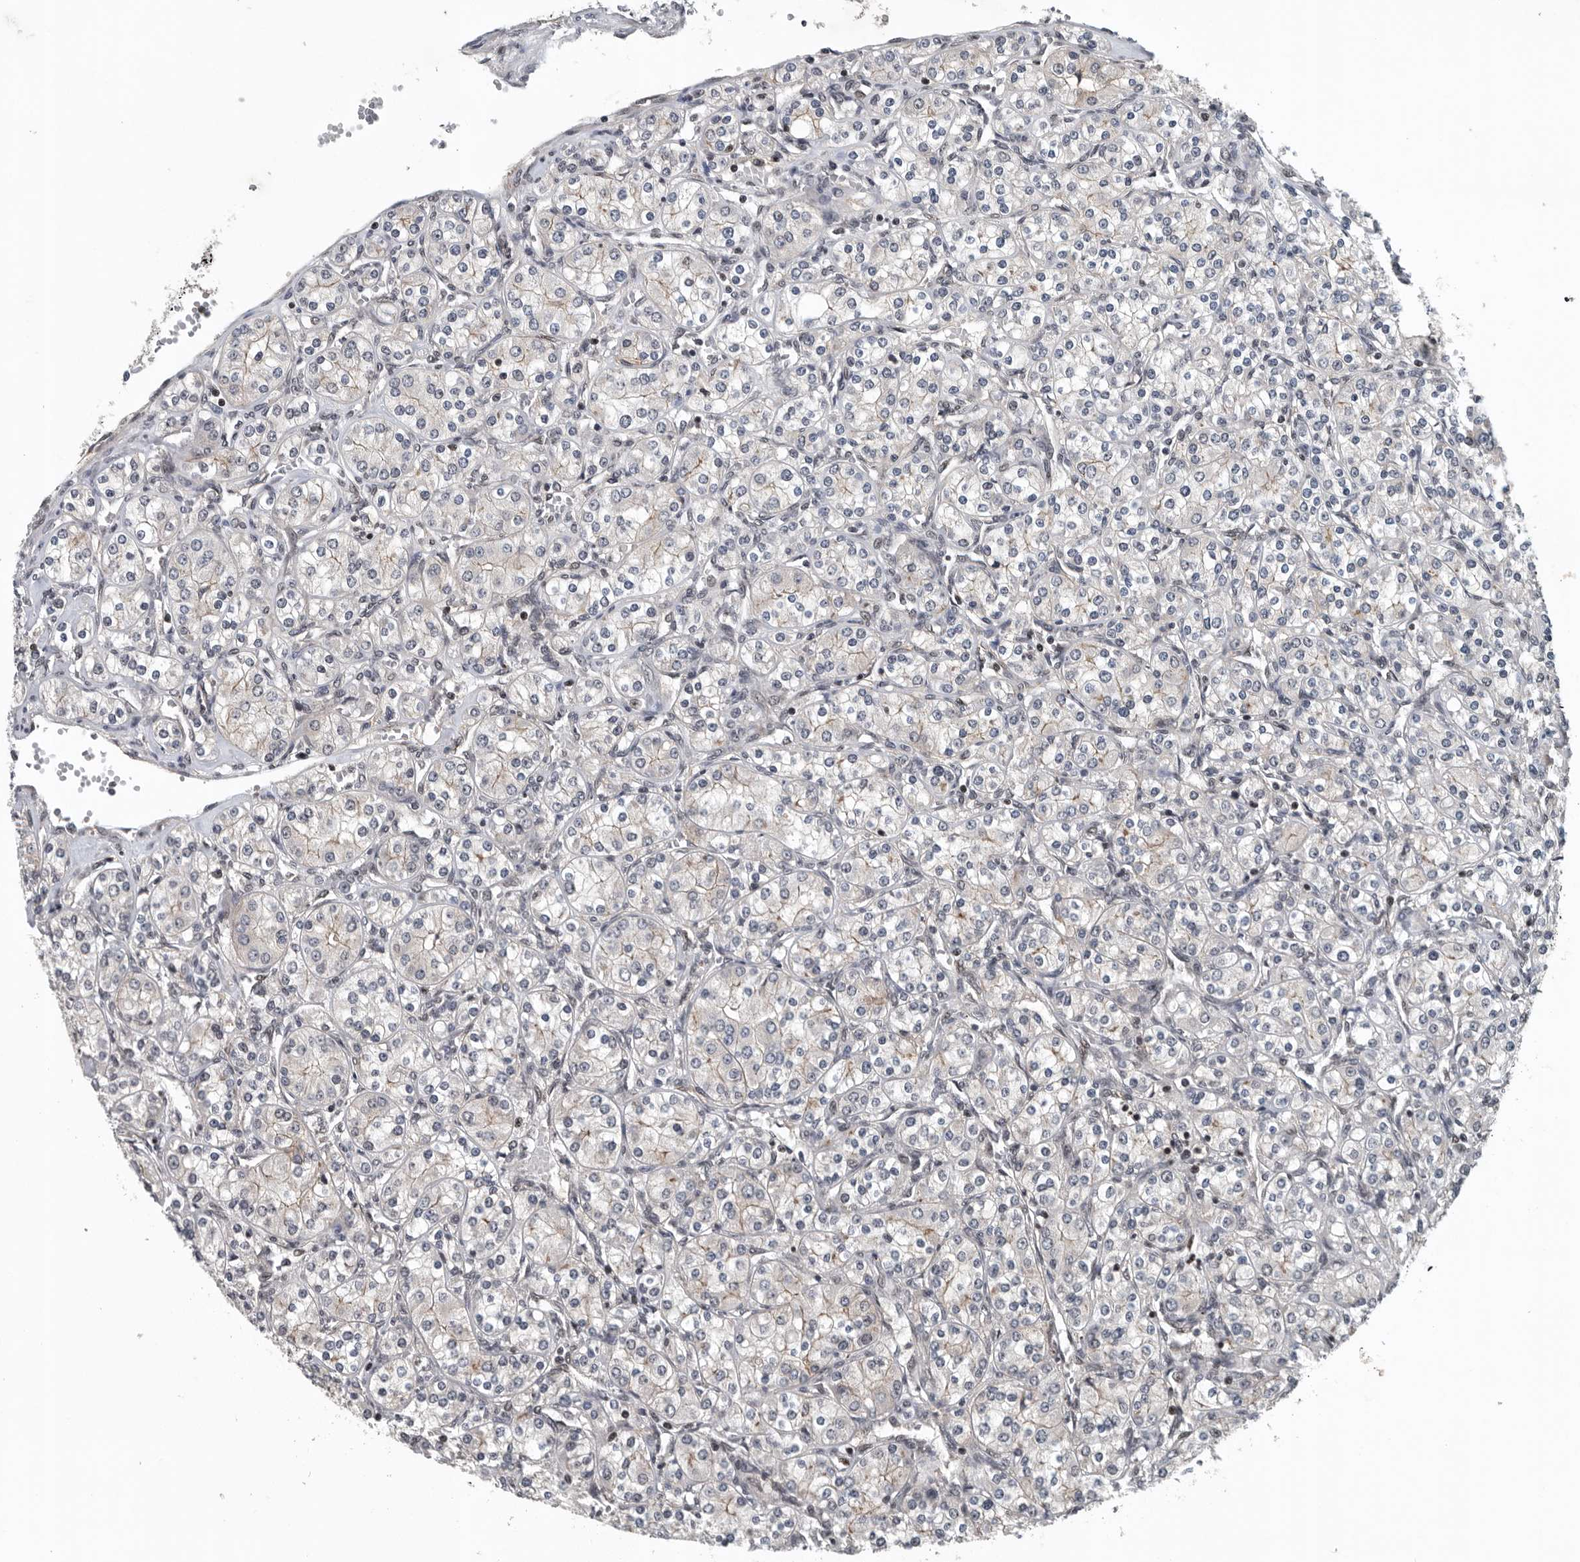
{"staining": {"intensity": "strong", "quantity": "25%-75%", "location": "nuclear"}, "tissue": "renal cancer", "cell_type": "Tumor cells", "image_type": "cancer", "snomed": [{"axis": "morphology", "description": "Adenocarcinoma, NOS"}, {"axis": "topography", "description": "Kidney"}], "caption": "Immunohistochemical staining of adenocarcinoma (renal) reveals high levels of strong nuclear protein expression in approximately 25%-75% of tumor cells.", "gene": "SENP7", "patient": {"sex": "male", "age": 77}}